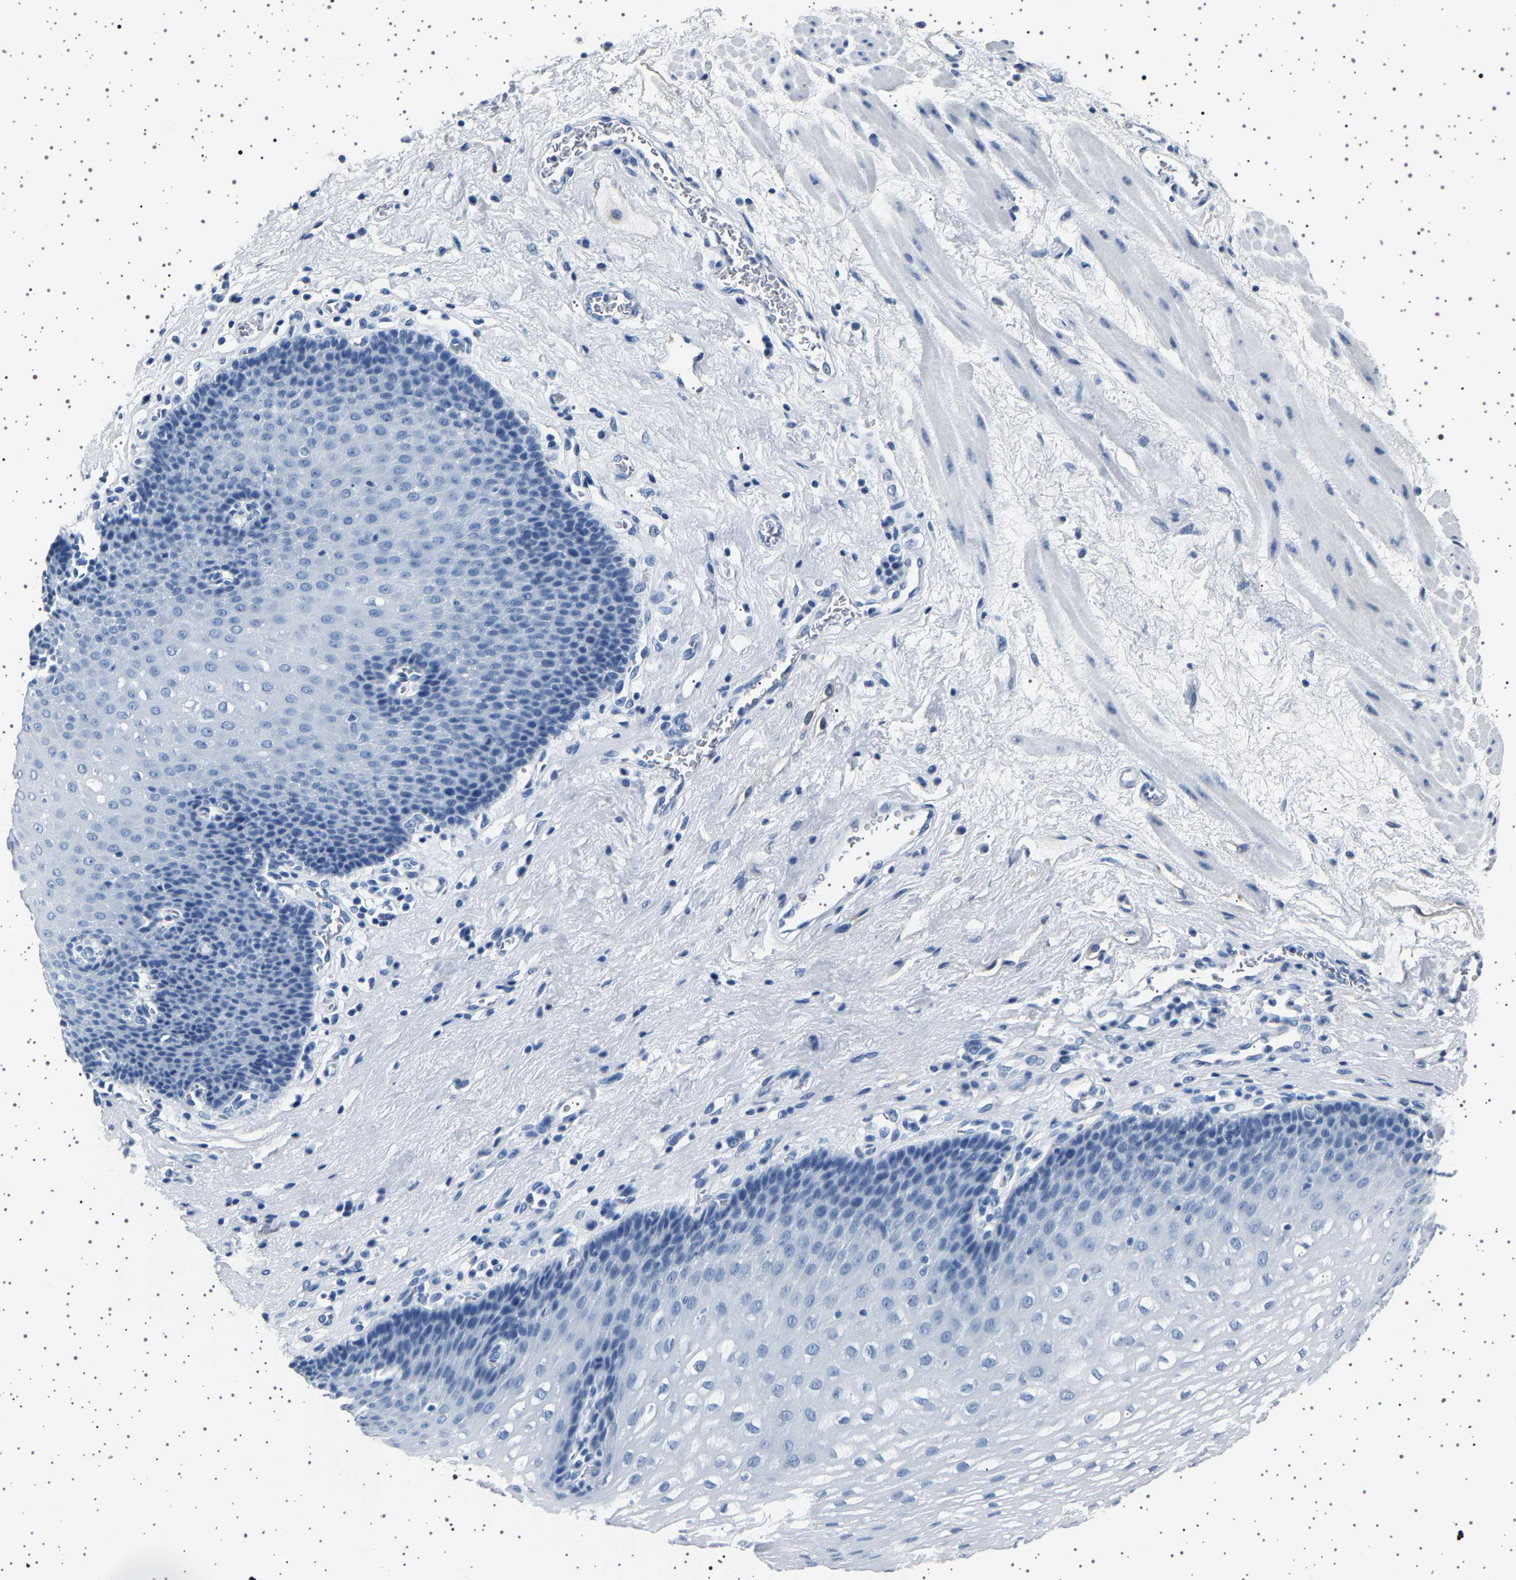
{"staining": {"intensity": "negative", "quantity": "none", "location": "none"}, "tissue": "esophagus", "cell_type": "Squamous epithelial cells", "image_type": "normal", "snomed": [{"axis": "morphology", "description": "Normal tissue, NOS"}, {"axis": "topography", "description": "Esophagus"}], "caption": "An IHC histopathology image of unremarkable esophagus is shown. There is no staining in squamous epithelial cells of esophagus. (Stains: DAB IHC with hematoxylin counter stain, Microscopy: brightfield microscopy at high magnification).", "gene": "TFF3", "patient": {"sex": "male", "age": 48}}